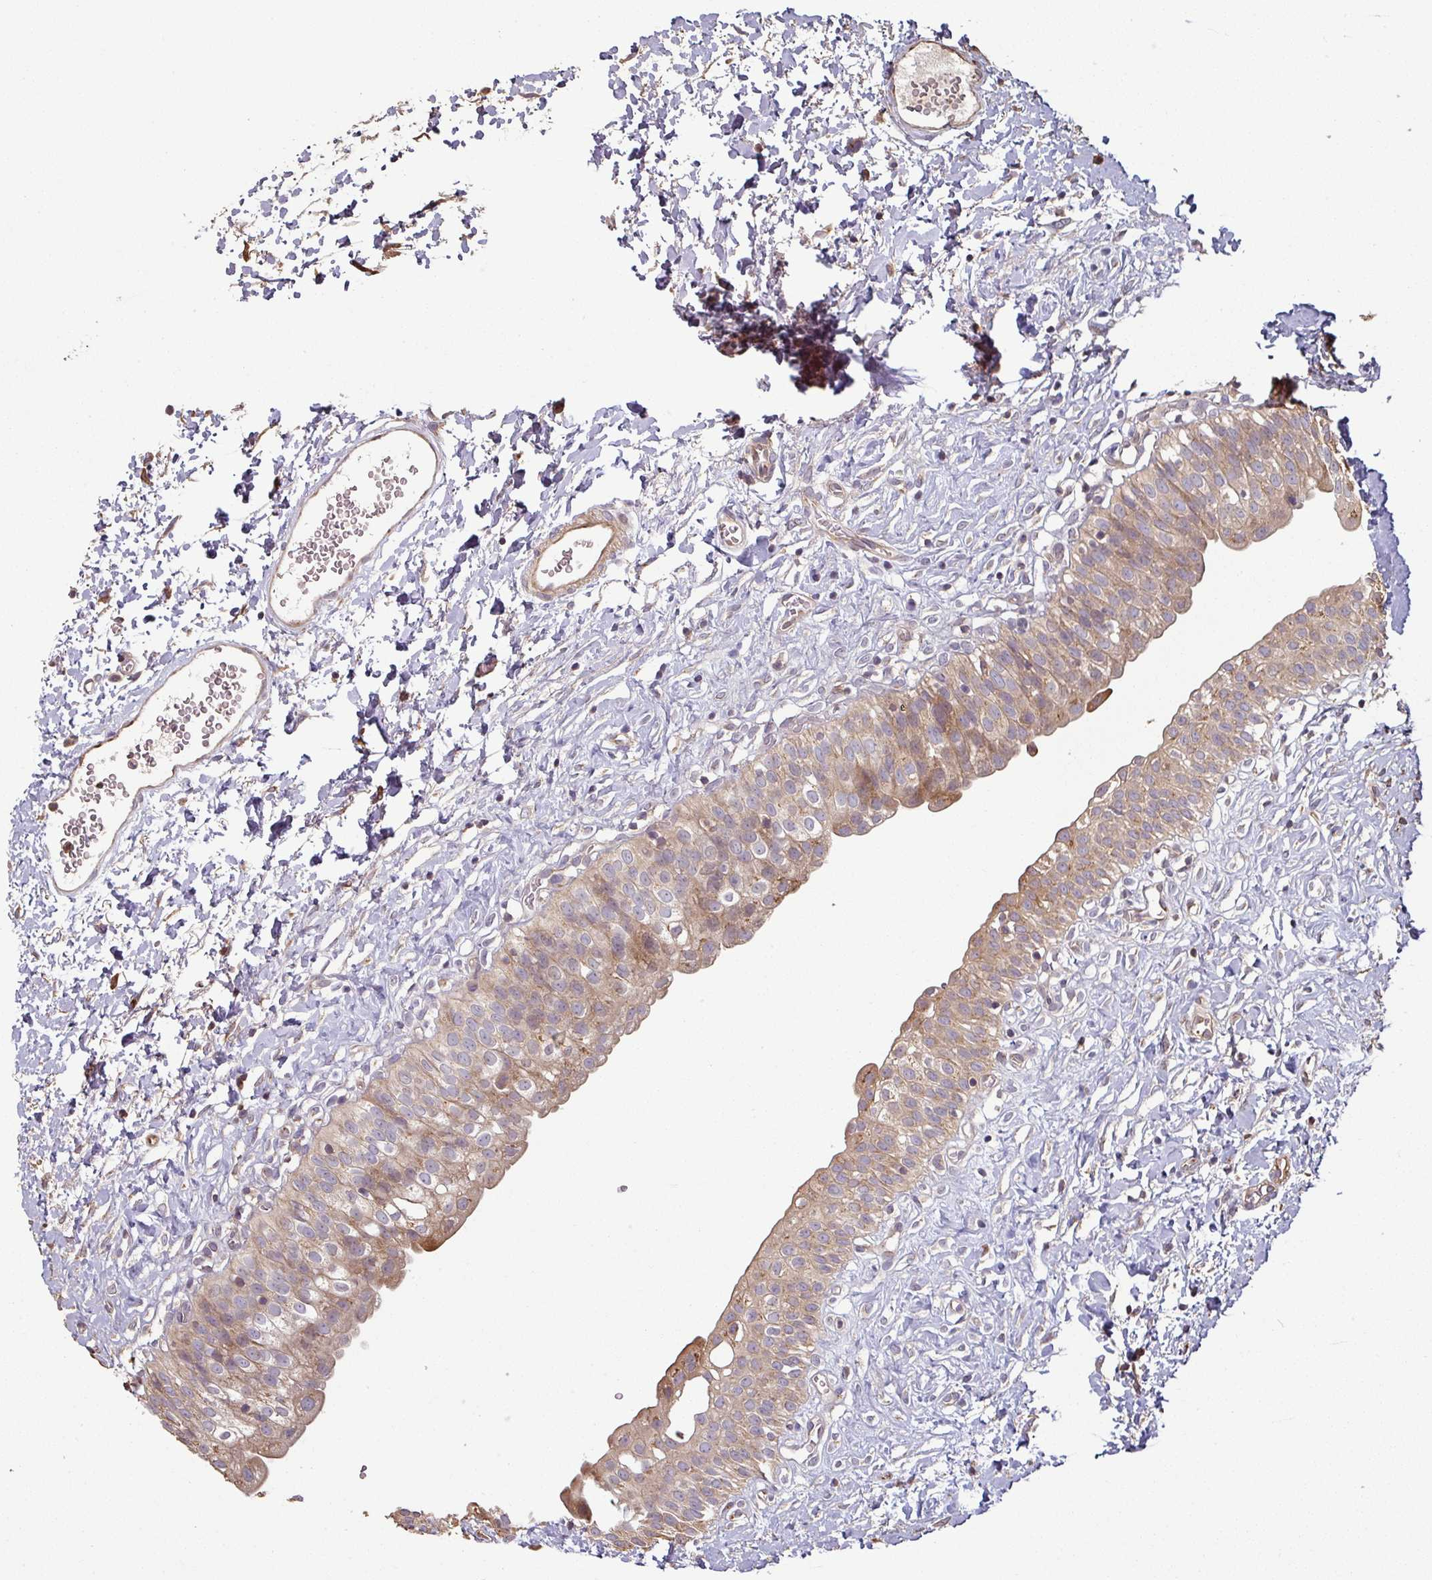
{"staining": {"intensity": "moderate", "quantity": ">75%", "location": "cytoplasmic/membranous"}, "tissue": "urinary bladder", "cell_type": "Urothelial cells", "image_type": "normal", "snomed": [{"axis": "morphology", "description": "Normal tissue, NOS"}, {"axis": "topography", "description": "Urinary bladder"}], "caption": "Immunohistochemistry of normal urinary bladder demonstrates medium levels of moderate cytoplasmic/membranous expression in approximately >75% of urothelial cells.", "gene": "SIK1", "patient": {"sex": "male", "age": 51}}